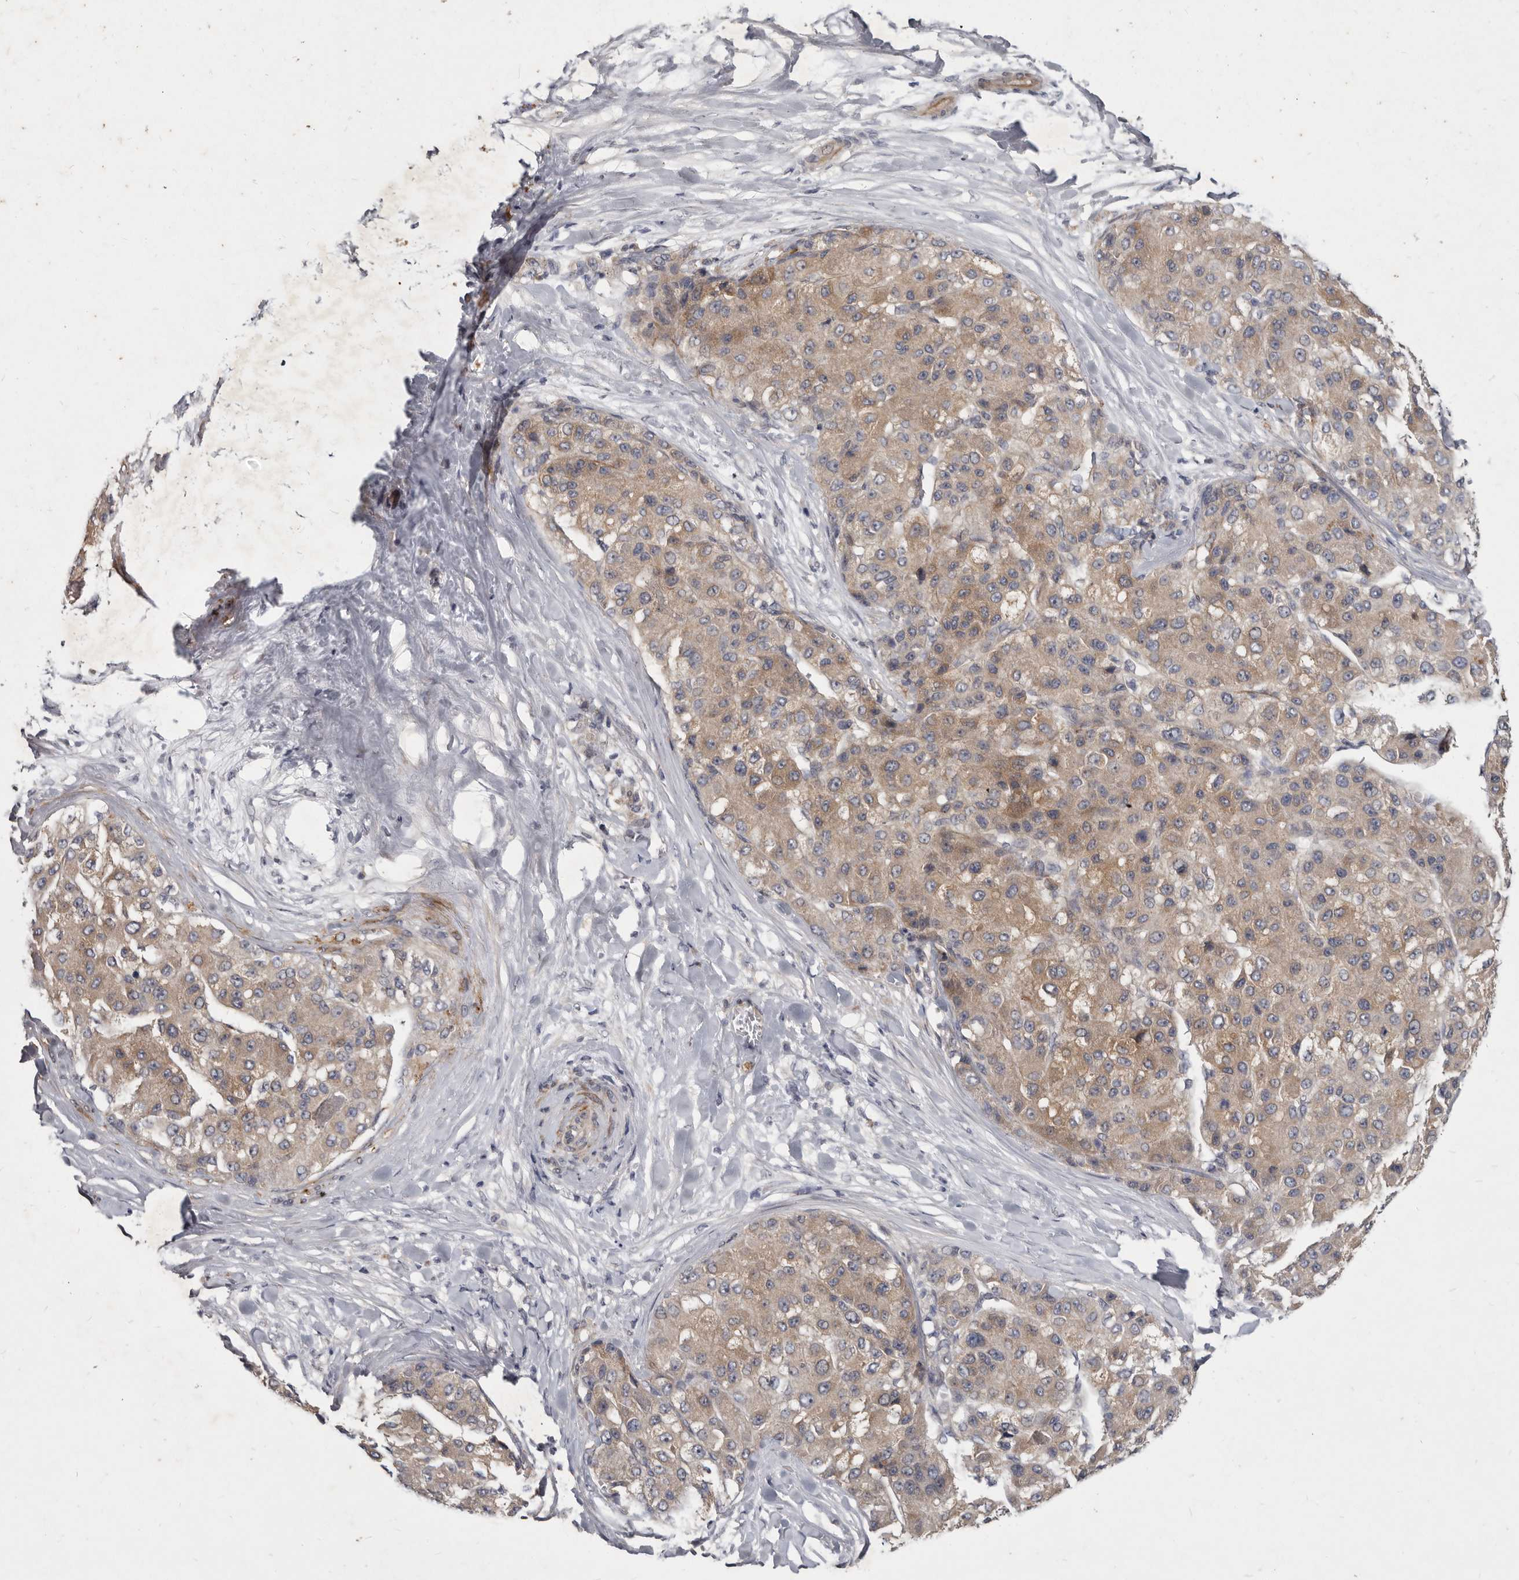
{"staining": {"intensity": "weak", "quantity": ">75%", "location": "cytoplasmic/membranous"}, "tissue": "liver cancer", "cell_type": "Tumor cells", "image_type": "cancer", "snomed": [{"axis": "morphology", "description": "Carcinoma, Hepatocellular, NOS"}, {"axis": "topography", "description": "Liver"}], "caption": "Immunohistochemical staining of liver cancer shows low levels of weak cytoplasmic/membranous protein staining in about >75% of tumor cells.", "gene": "SLC22A1", "patient": {"sex": "male", "age": 80}}